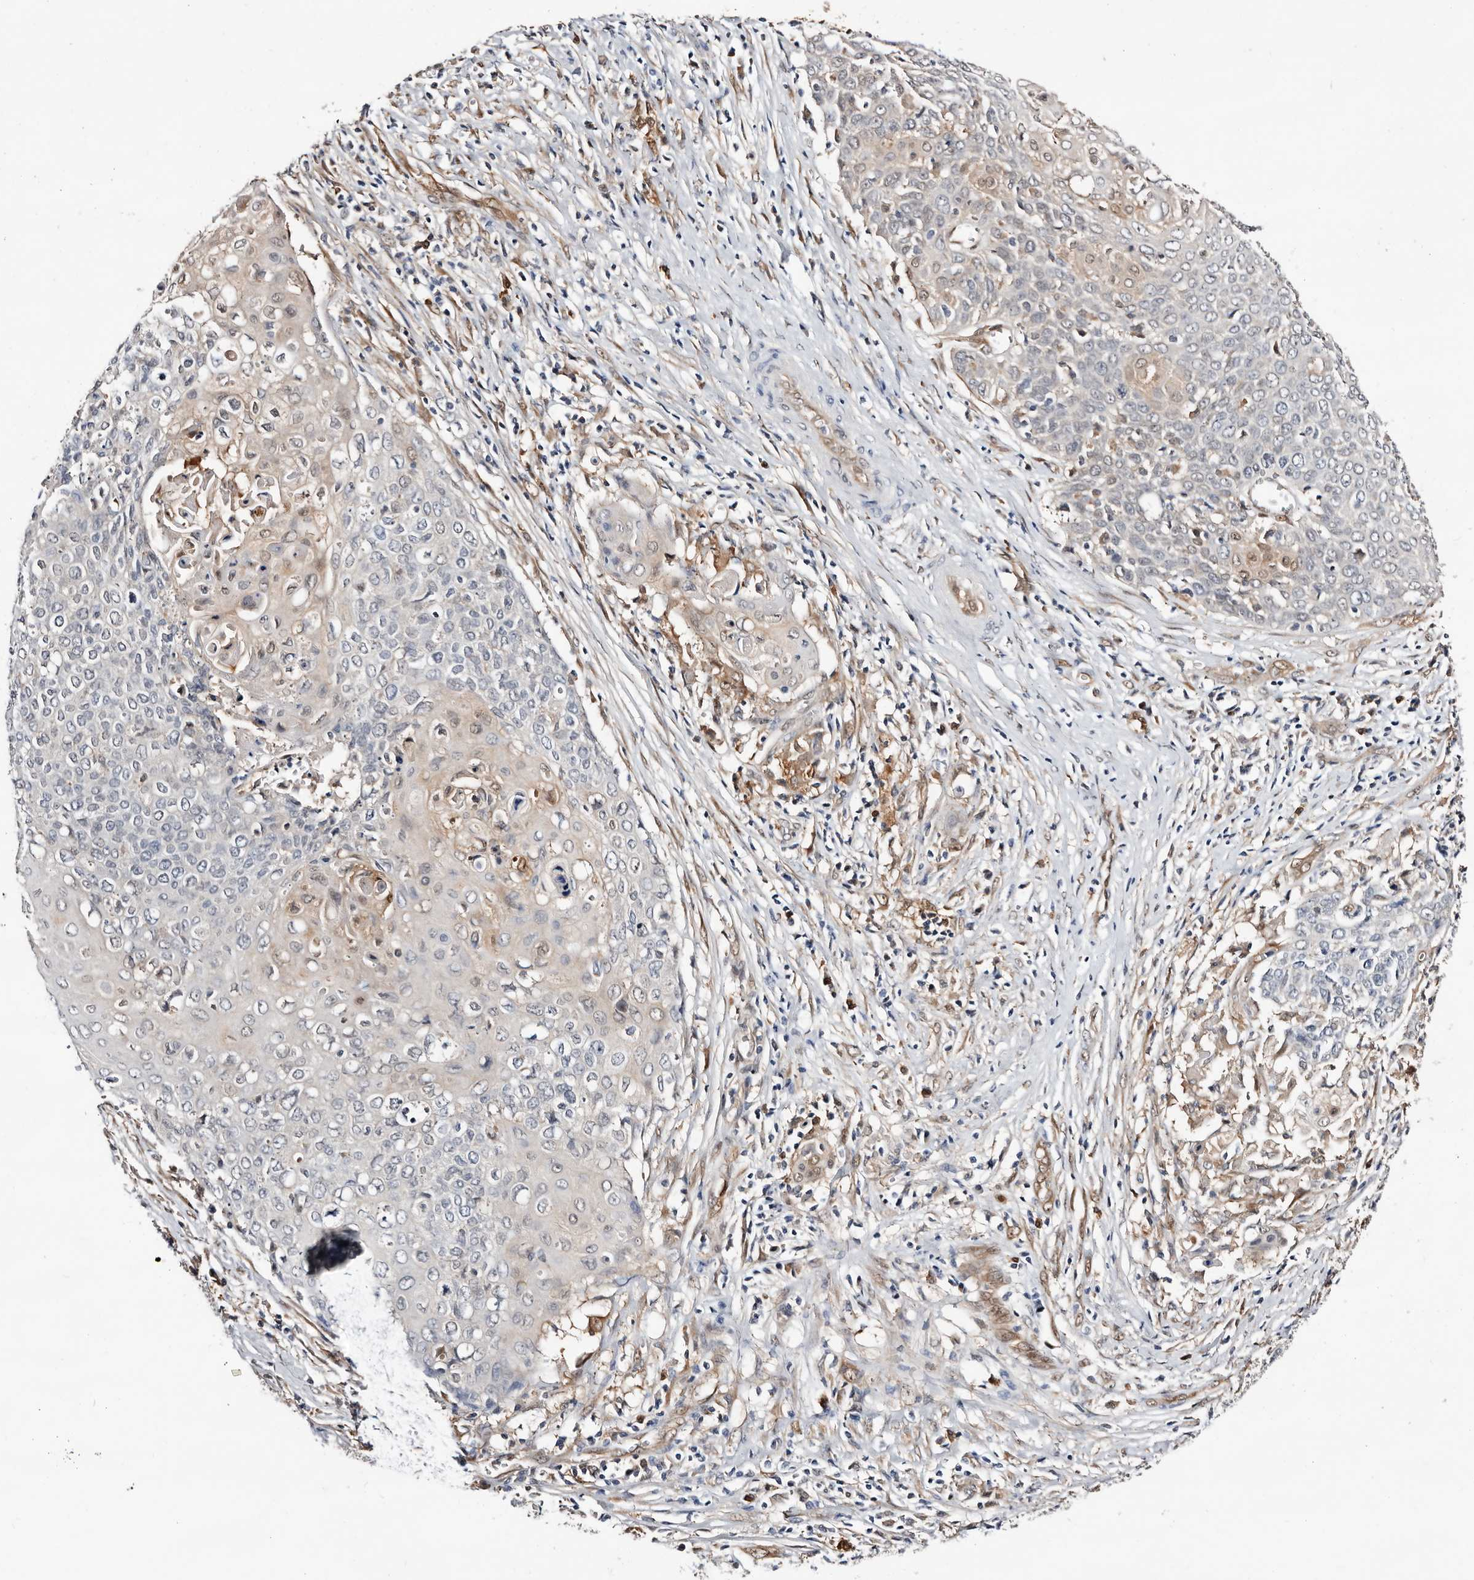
{"staining": {"intensity": "weak", "quantity": "<25%", "location": "cytoplasmic/membranous,nuclear"}, "tissue": "cervical cancer", "cell_type": "Tumor cells", "image_type": "cancer", "snomed": [{"axis": "morphology", "description": "Squamous cell carcinoma, NOS"}, {"axis": "topography", "description": "Cervix"}], "caption": "This is an immunohistochemistry micrograph of cervical cancer (squamous cell carcinoma). There is no expression in tumor cells.", "gene": "TP53I3", "patient": {"sex": "female", "age": 39}}